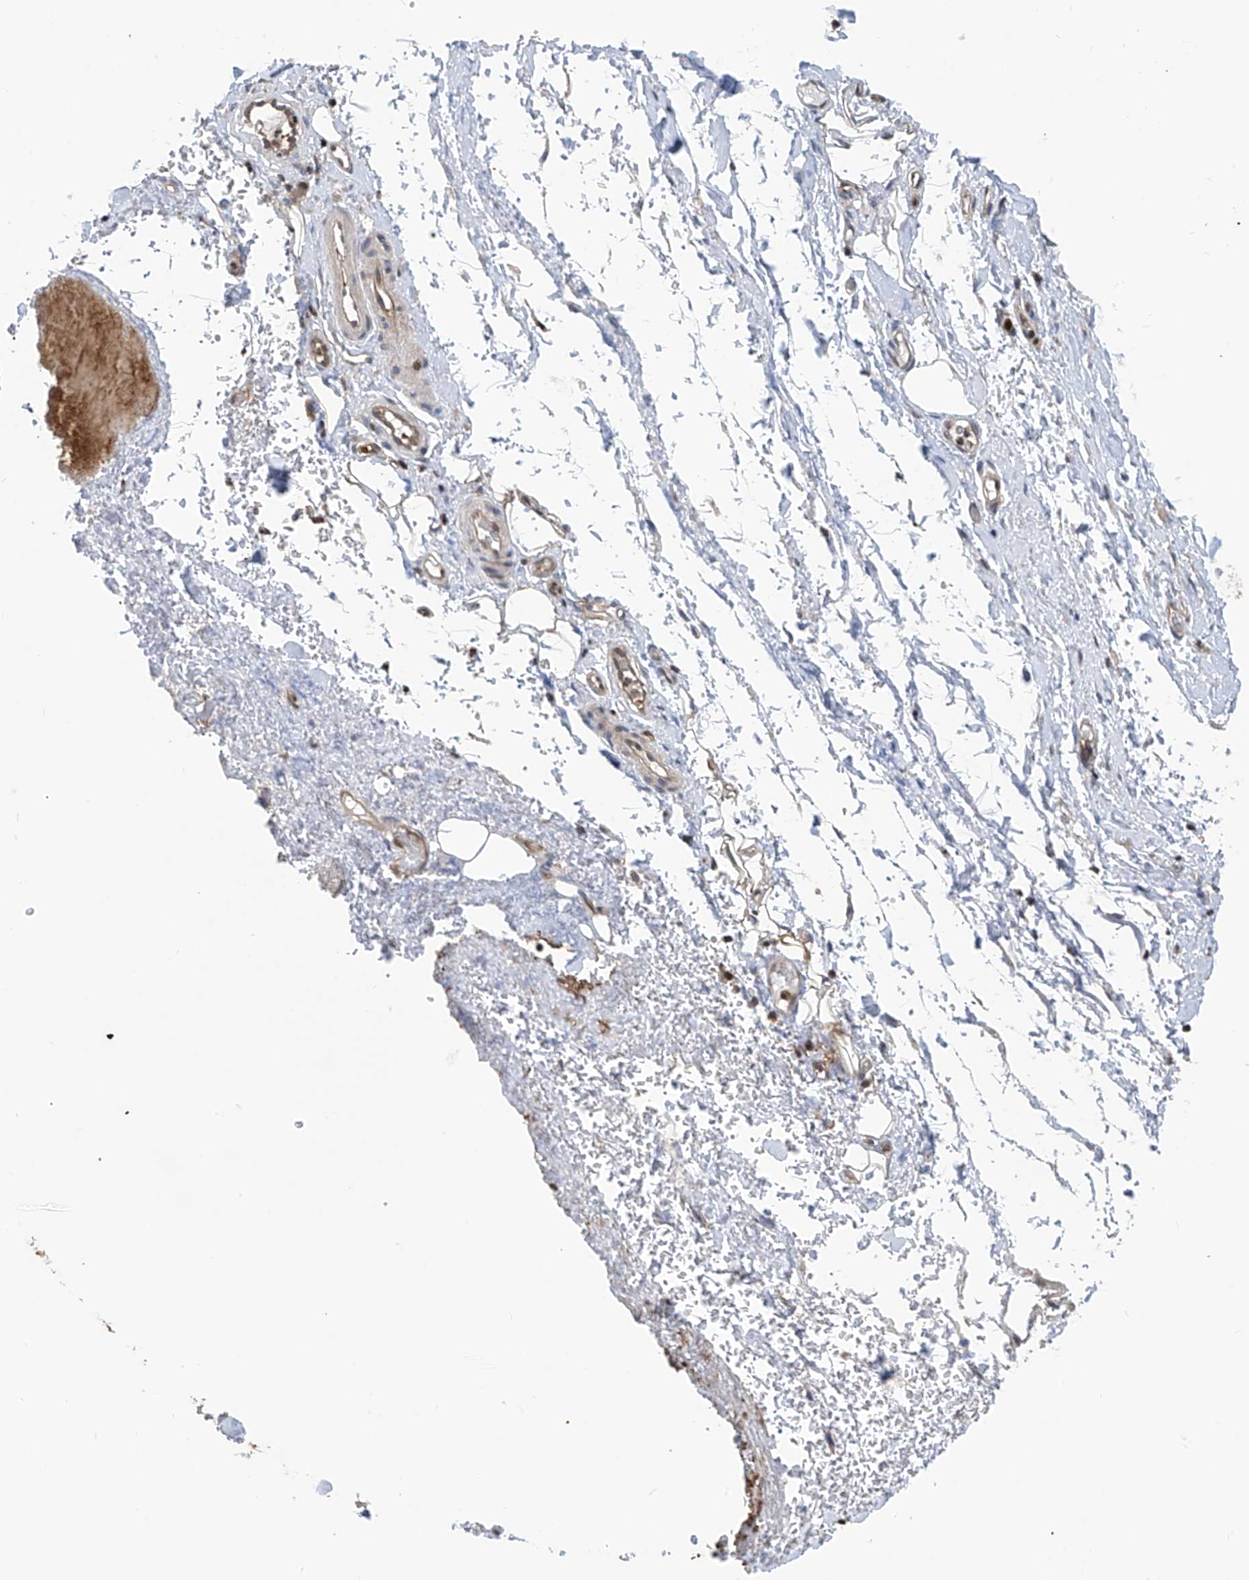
{"staining": {"intensity": "weak", "quantity": ">75%", "location": "nuclear"}, "tissue": "adipose tissue", "cell_type": "Adipocytes", "image_type": "normal", "snomed": [{"axis": "morphology", "description": "Normal tissue, NOS"}, {"axis": "morphology", "description": "Adenocarcinoma, NOS"}, {"axis": "topography", "description": "Stomach, upper"}, {"axis": "topography", "description": "Peripheral nerve tissue"}], "caption": "An immunohistochemistry histopathology image of benign tissue is shown. Protein staining in brown shows weak nuclear positivity in adipose tissue within adipocytes.", "gene": "DNAJC9", "patient": {"sex": "male", "age": 62}}